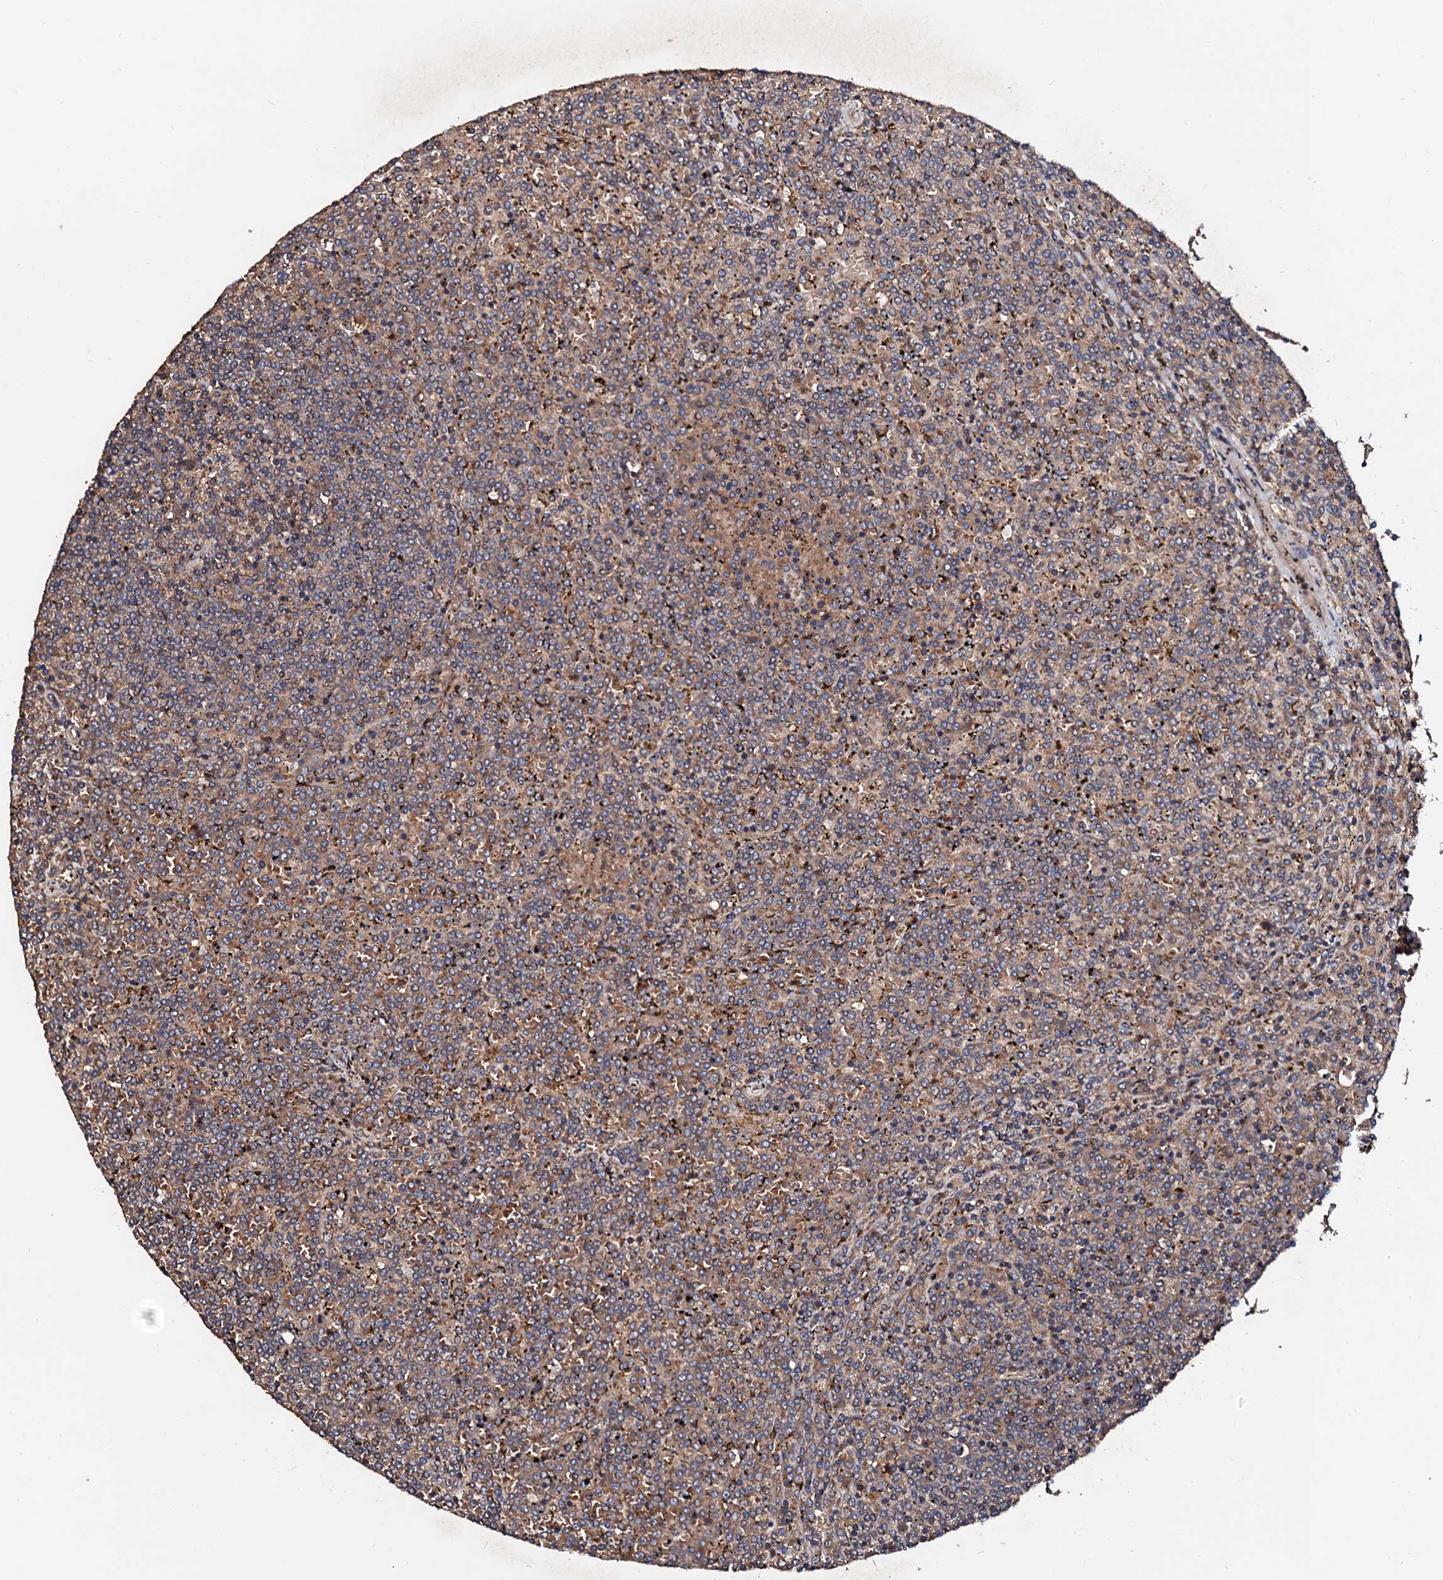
{"staining": {"intensity": "negative", "quantity": "none", "location": "none"}, "tissue": "lymphoma", "cell_type": "Tumor cells", "image_type": "cancer", "snomed": [{"axis": "morphology", "description": "Malignant lymphoma, non-Hodgkin's type, Low grade"}, {"axis": "topography", "description": "Spleen"}], "caption": "This is an IHC photomicrograph of lymphoma. There is no positivity in tumor cells.", "gene": "EXTL1", "patient": {"sex": "female", "age": 19}}